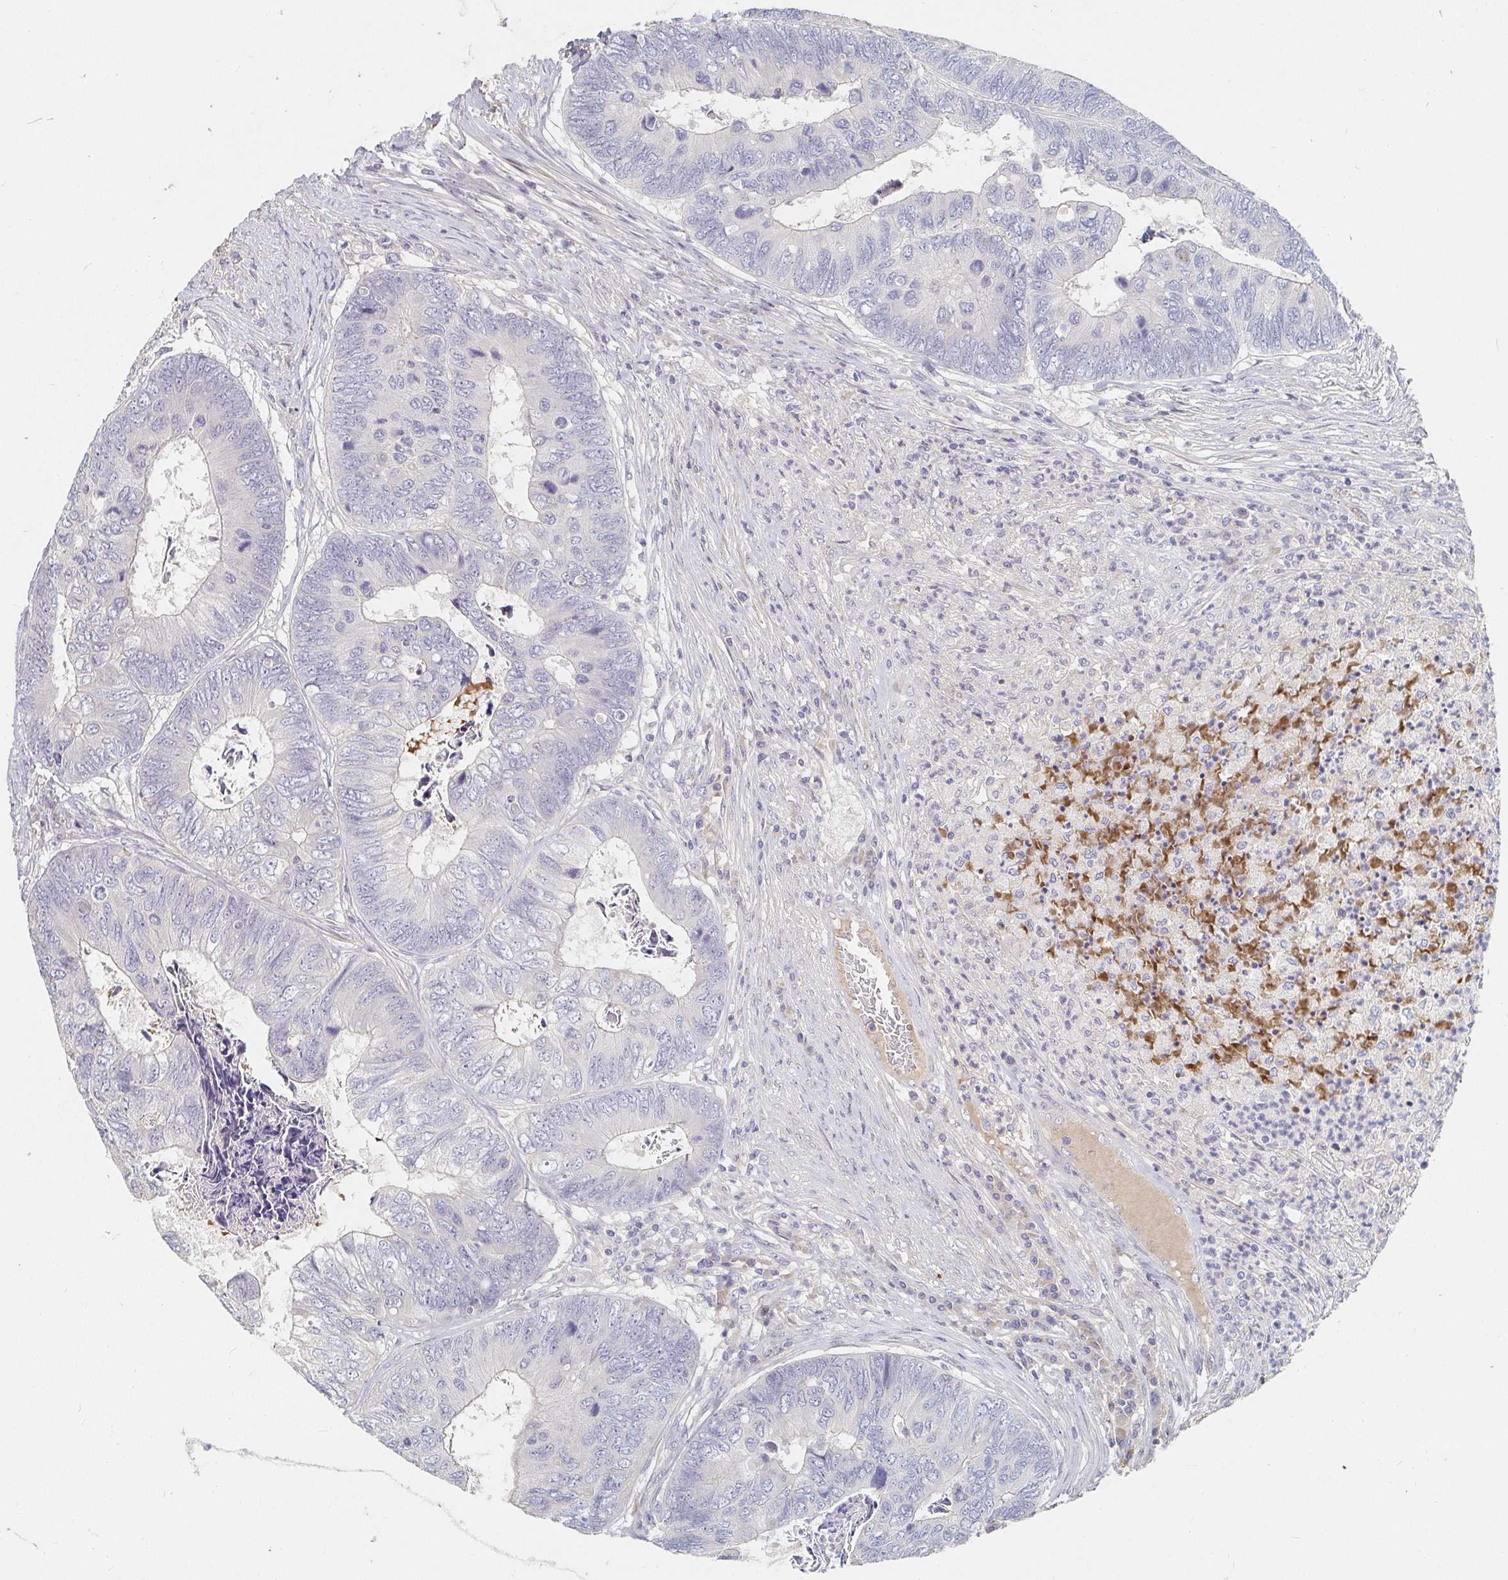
{"staining": {"intensity": "negative", "quantity": "none", "location": "none"}, "tissue": "colorectal cancer", "cell_type": "Tumor cells", "image_type": "cancer", "snomed": [{"axis": "morphology", "description": "Adenocarcinoma, NOS"}, {"axis": "topography", "description": "Colon"}], "caption": "Immunohistochemistry of colorectal cancer shows no staining in tumor cells.", "gene": "NME9", "patient": {"sex": "female", "age": 67}}